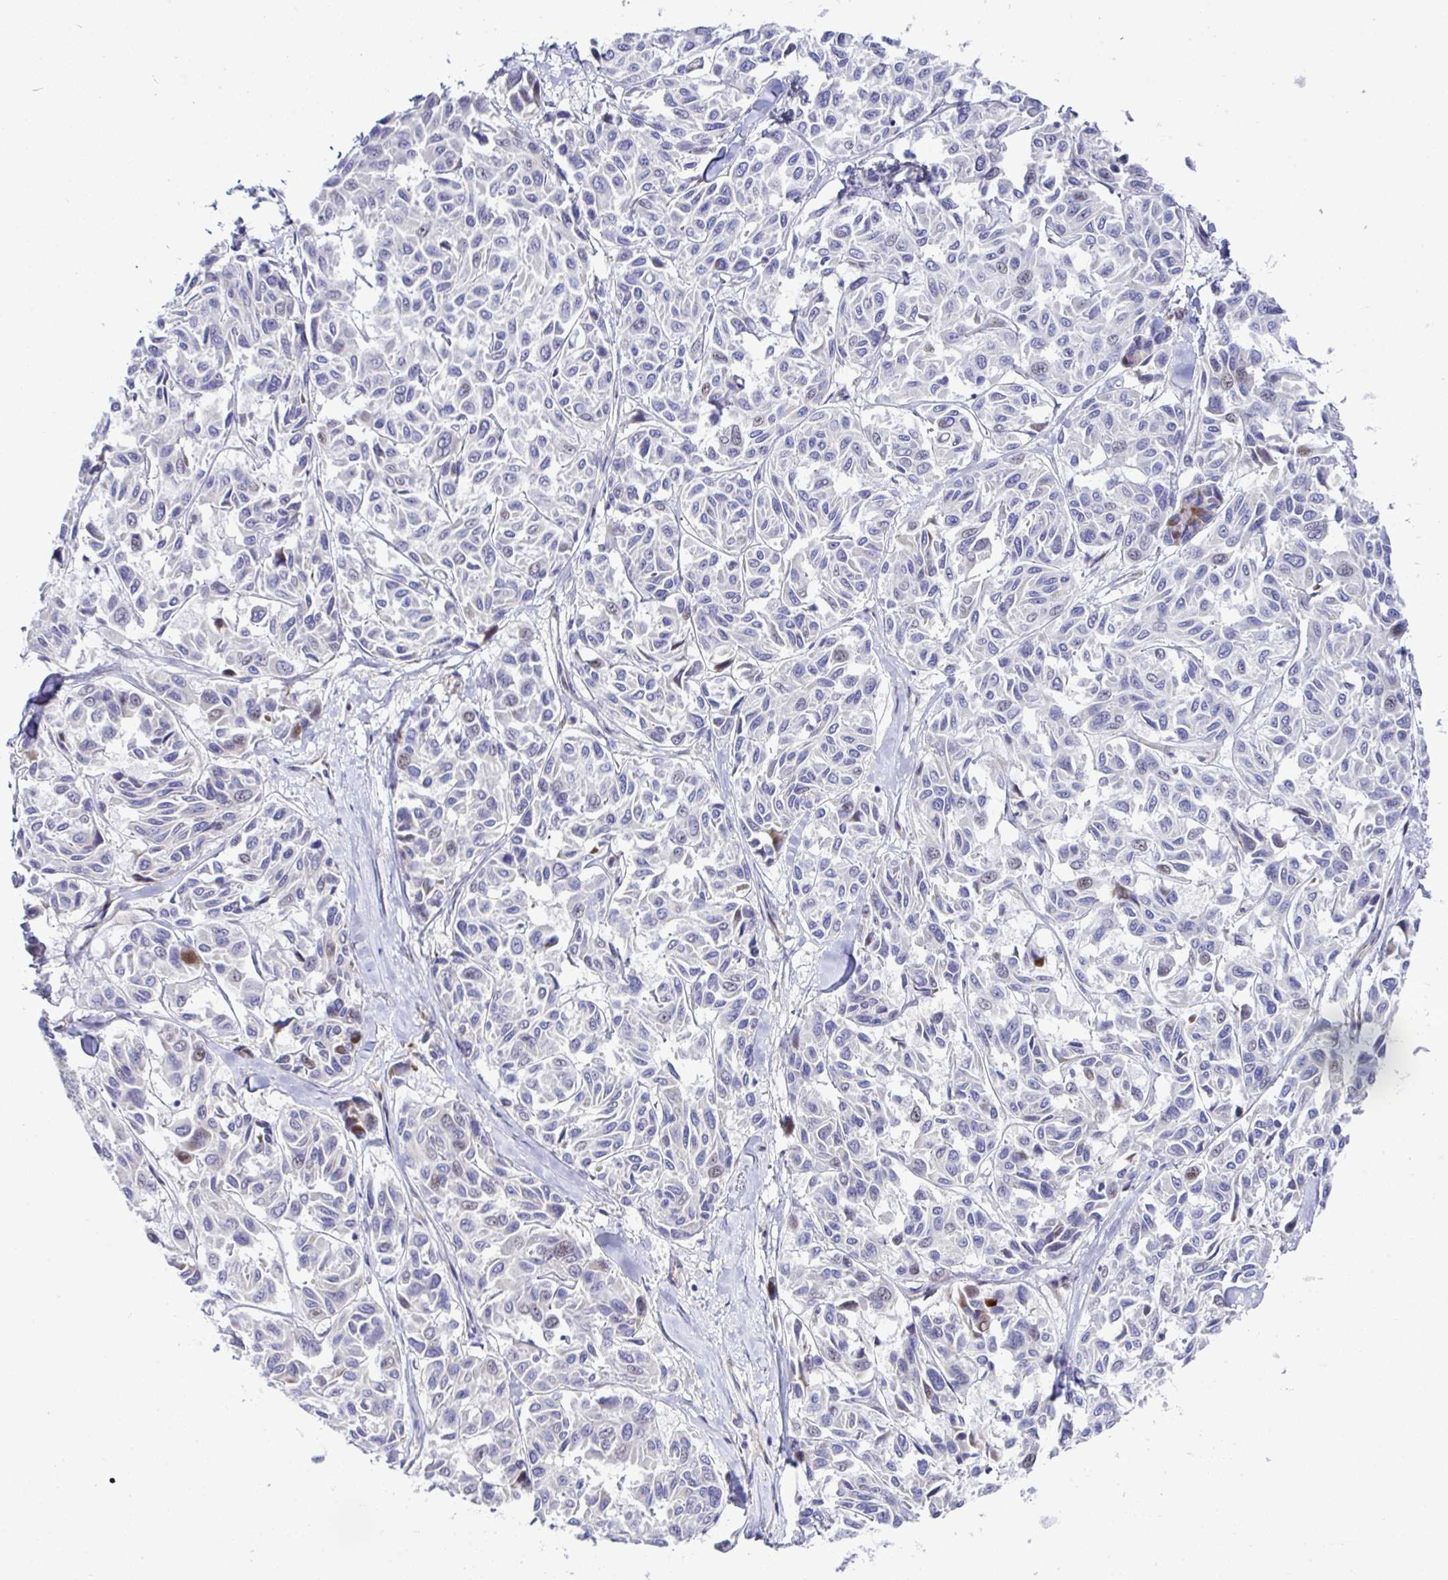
{"staining": {"intensity": "moderate", "quantity": "<25%", "location": "nuclear"}, "tissue": "melanoma", "cell_type": "Tumor cells", "image_type": "cancer", "snomed": [{"axis": "morphology", "description": "Malignant melanoma, NOS"}, {"axis": "topography", "description": "Skin"}], "caption": "DAB immunohistochemical staining of malignant melanoma shows moderate nuclear protein positivity in about <25% of tumor cells.", "gene": "ZNF713", "patient": {"sex": "female", "age": 66}}